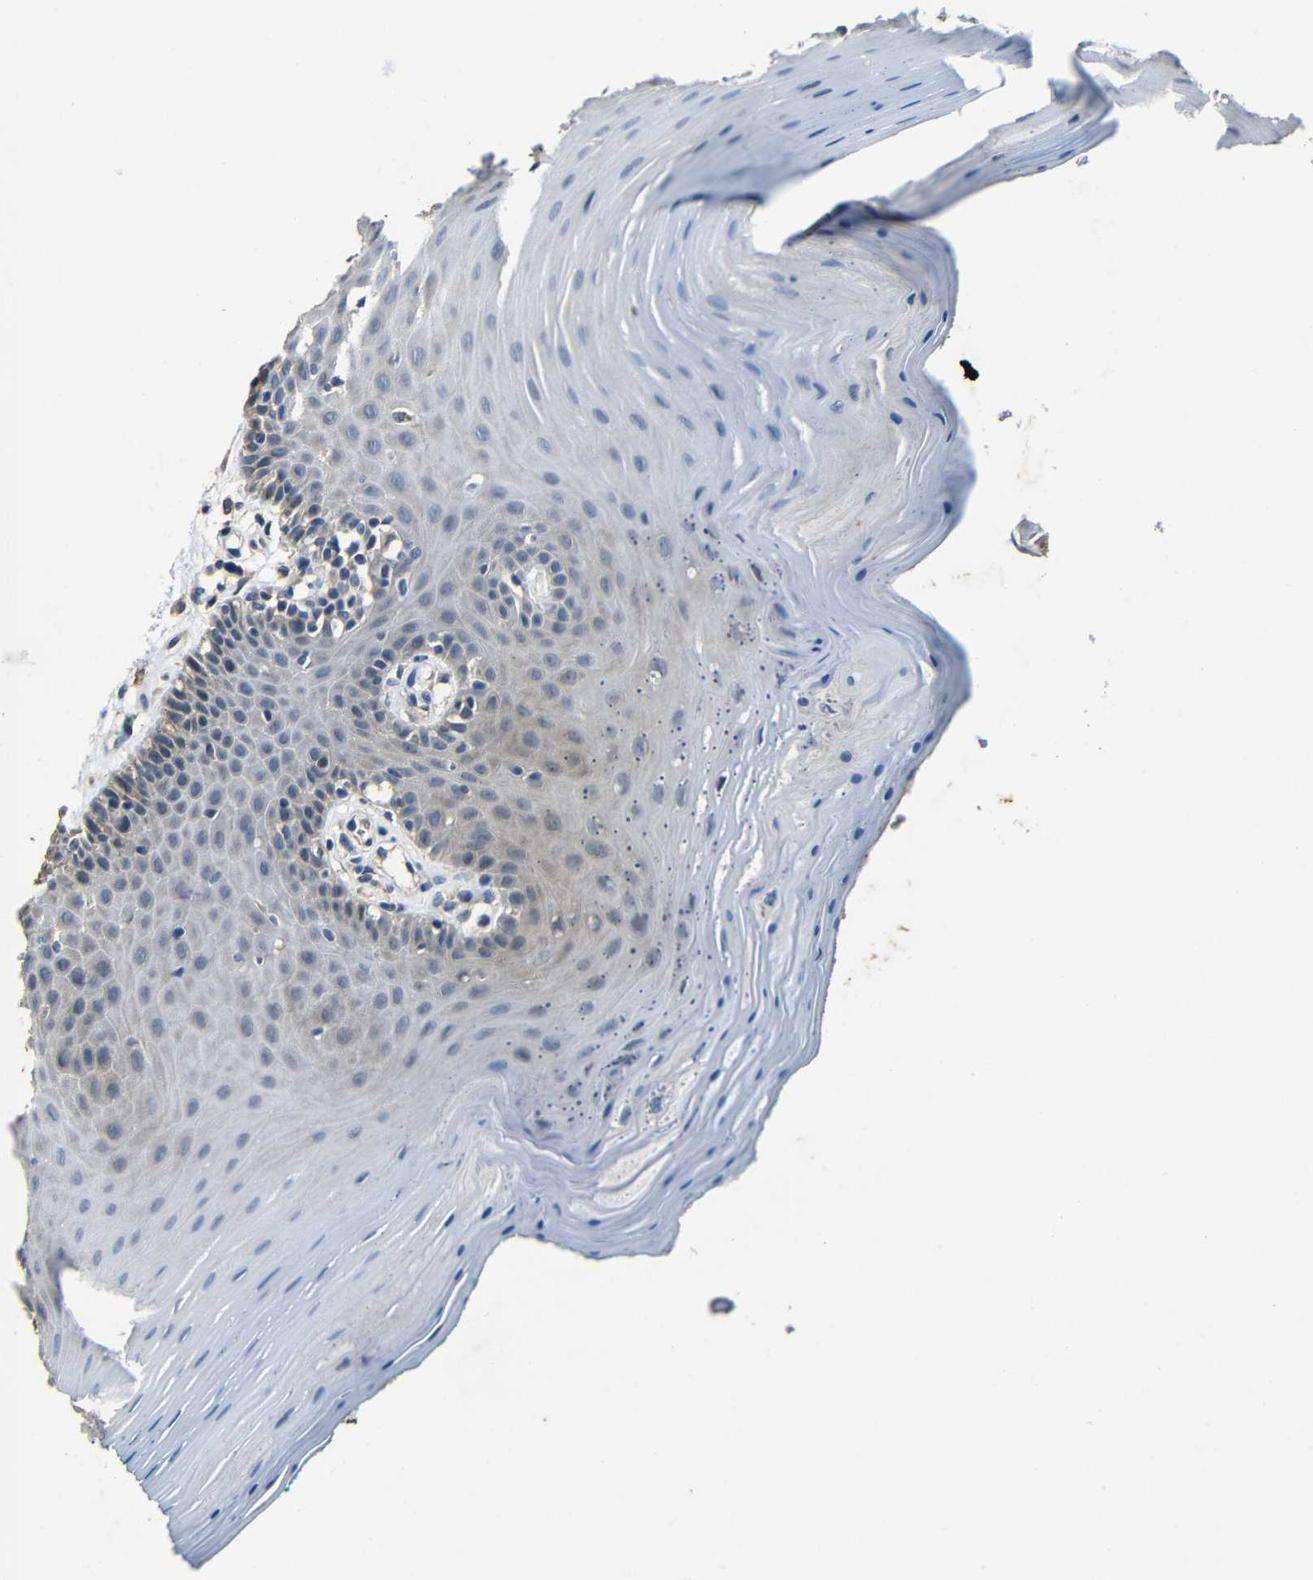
{"staining": {"intensity": "negative", "quantity": "none", "location": "none"}, "tissue": "oral mucosa", "cell_type": "Squamous epithelial cells", "image_type": "normal", "snomed": [{"axis": "morphology", "description": "Normal tissue, NOS"}, {"axis": "topography", "description": "Skeletal muscle"}, {"axis": "topography", "description": "Oral tissue"}], "caption": "Protein analysis of benign oral mucosa shows no significant staining in squamous epithelial cells. The staining is performed using DAB (3,3'-diaminobenzidine) brown chromogen with nuclei counter-stained in using hematoxylin.", "gene": "C6orf89", "patient": {"sex": "male", "age": 58}}